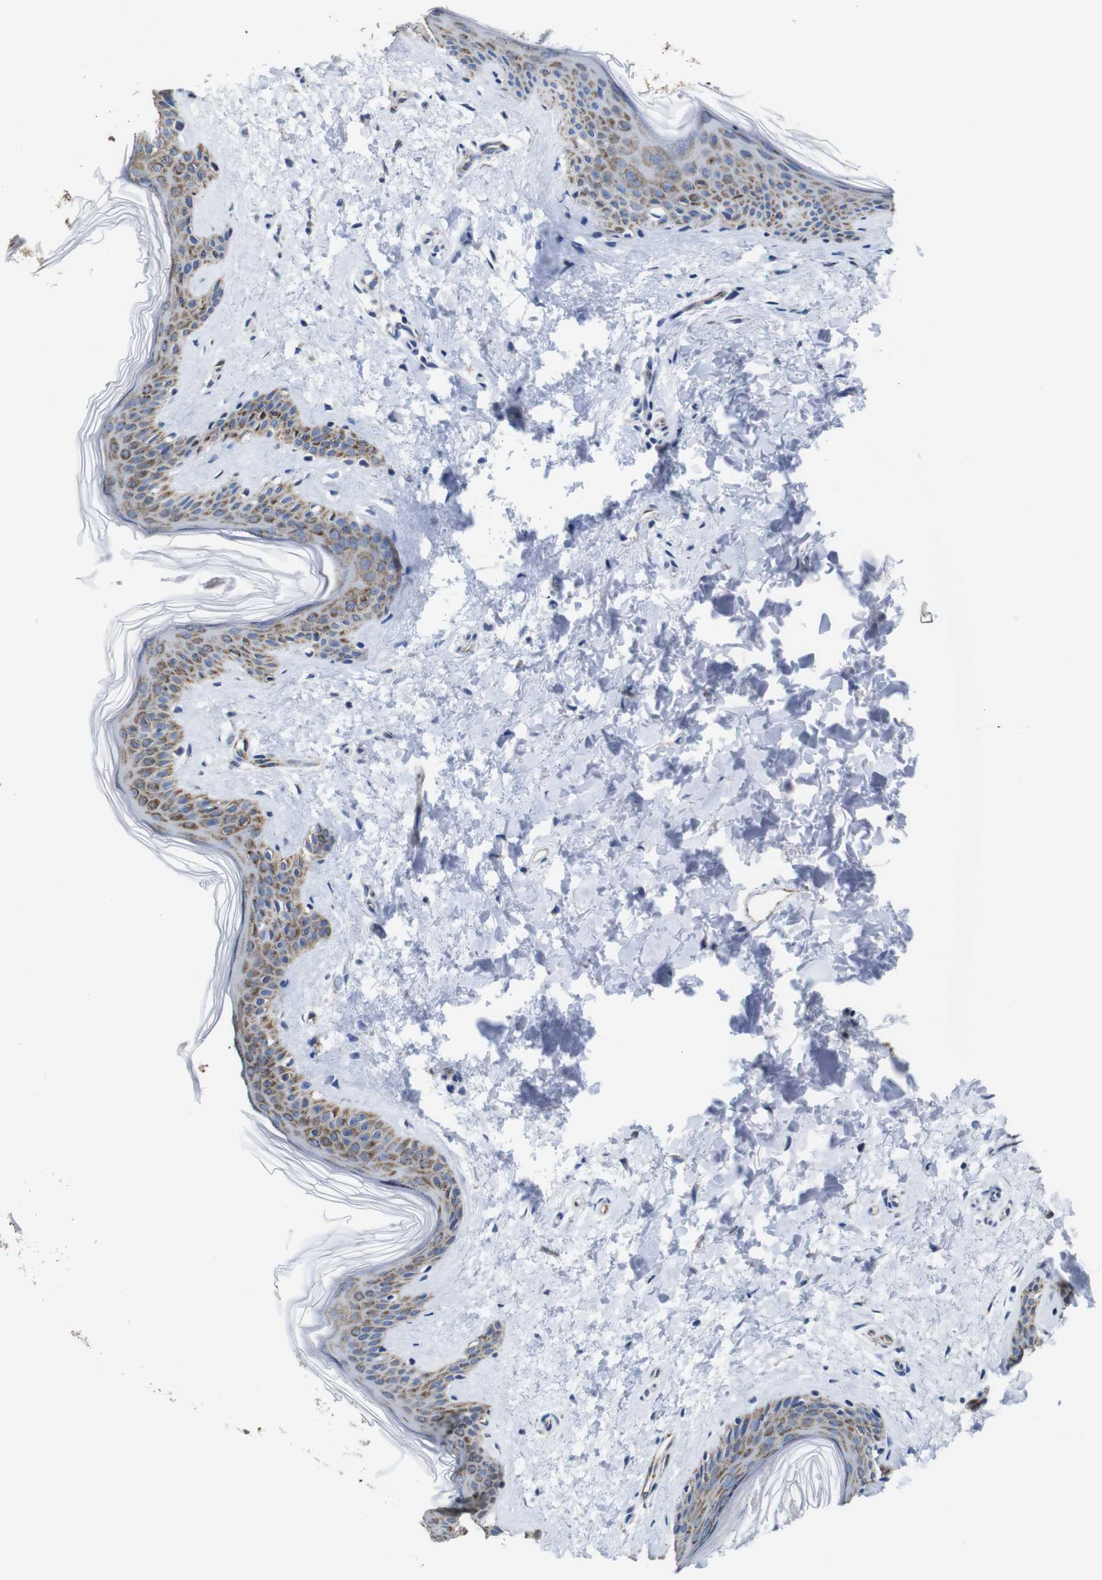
{"staining": {"intensity": "negative", "quantity": "none", "location": "none"}, "tissue": "skin", "cell_type": "Fibroblasts", "image_type": "normal", "snomed": [{"axis": "morphology", "description": "Normal tissue, NOS"}, {"axis": "topography", "description": "Skin"}], "caption": "Image shows no protein positivity in fibroblasts of benign skin.", "gene": "MAOA", "patient": {"sex": "female", "age": 41}}